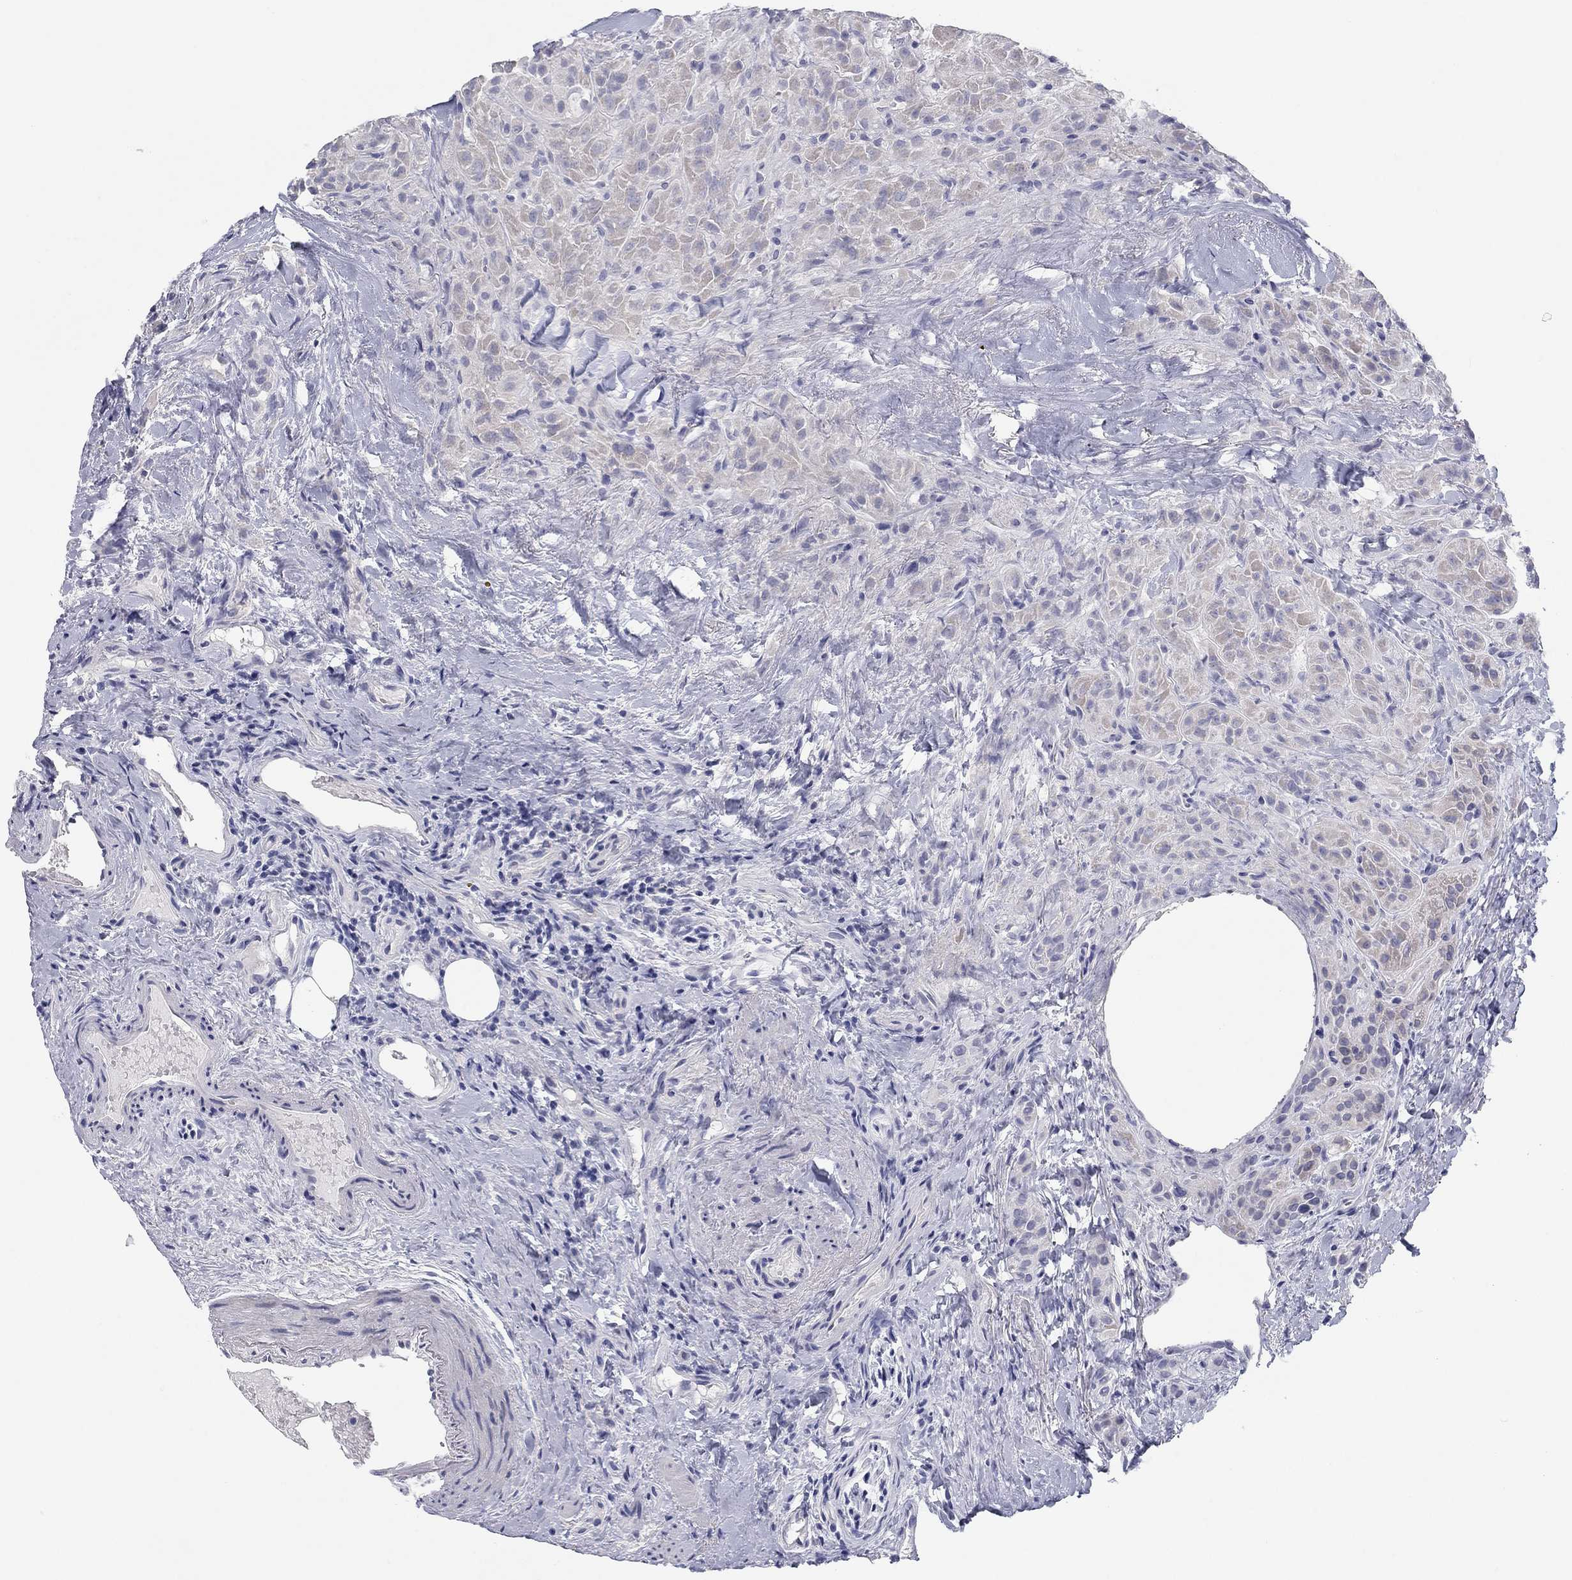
{"staining": {"intensity": "negative", "quantity": "none", "location": "none"}, "tissue": "thyroid cancer", "cell_type": "Tumor cells", "image_type": "cancer", "snomed": [{"axis": "morphology", "description": "Papillary adenocarcinoma, NOS"}, {"axis": "topography", "description": "Thyroid gland"}], "caption": "This photomicrograph is of thyroid cancer (papillary adenocarcinoma) stained with immunohistochemistry to label a protein in brown with the nuclei are counter-stained blue. There is no expression in tumor cells. Brightfield microscopy of immunohistochemistry (IHC) stained with DAB (3,3'-diaminobenzidine) (brown) and hematoxylin (blue), captured at high magnification.", "gene": "CALB1", "patient": {"sex": "female", "age": 45}}